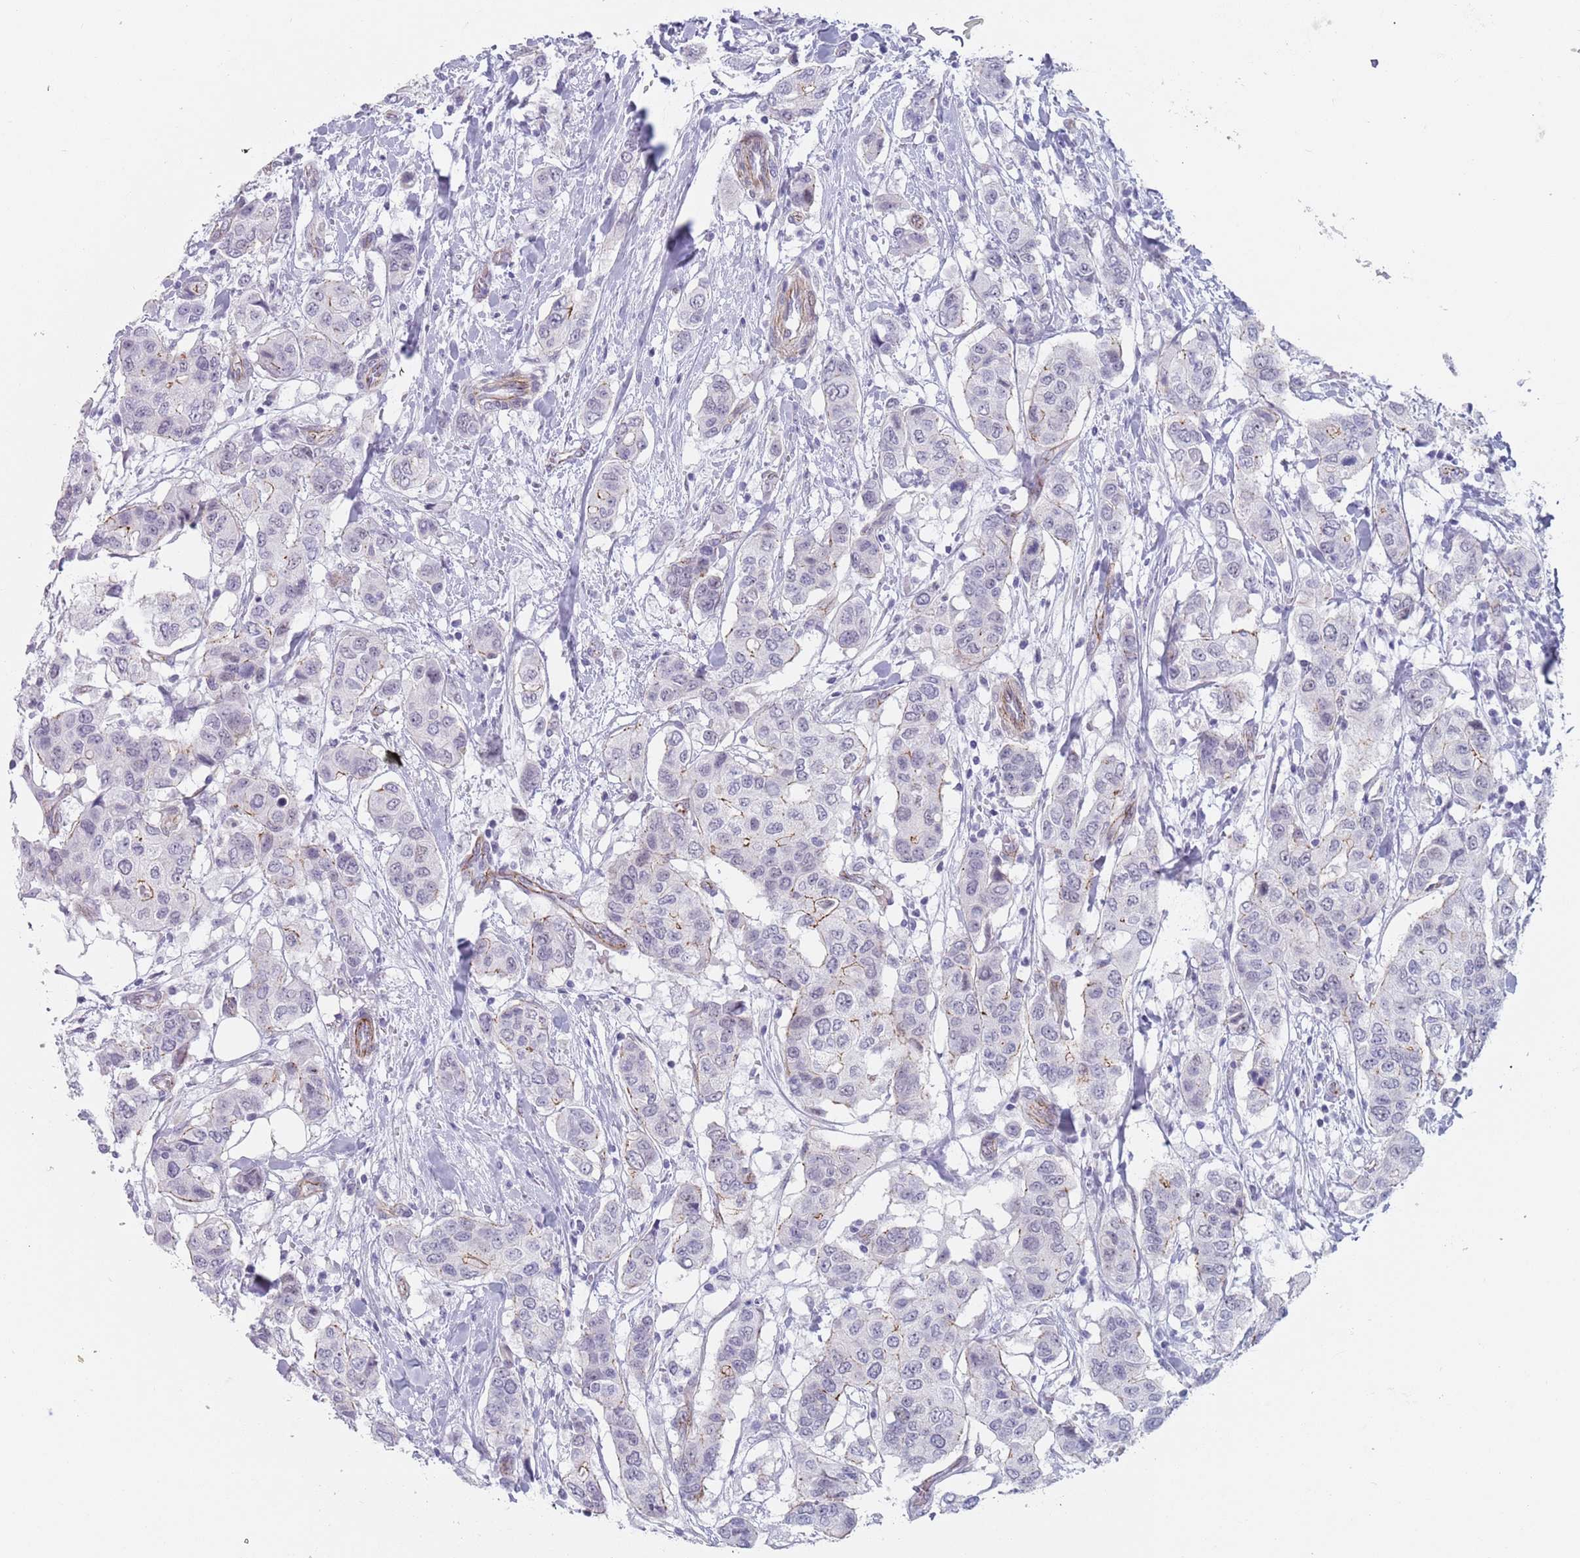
{"staining": {"intensity": "negative", "quantity": "none", "location": "none"}, "tissue": "breast cancer", "cell_type": "Tumor cells", "image_type": "cancer", "snomed": [{"axis": "morphology", "description": "Lobular carcinoma"}, {"axis": "topography", "description": "Breast"}], "caption": "Immunohistochemistry (IHC) image of neoplastic tissue: breast lobular carcinoma stained with DAB (3,3'-diaminobenzidine) demonstrates no significant protein positivity in tumor cells.", "gene": "OR5A2", "patient": {"sex": "female", "age": 51}}